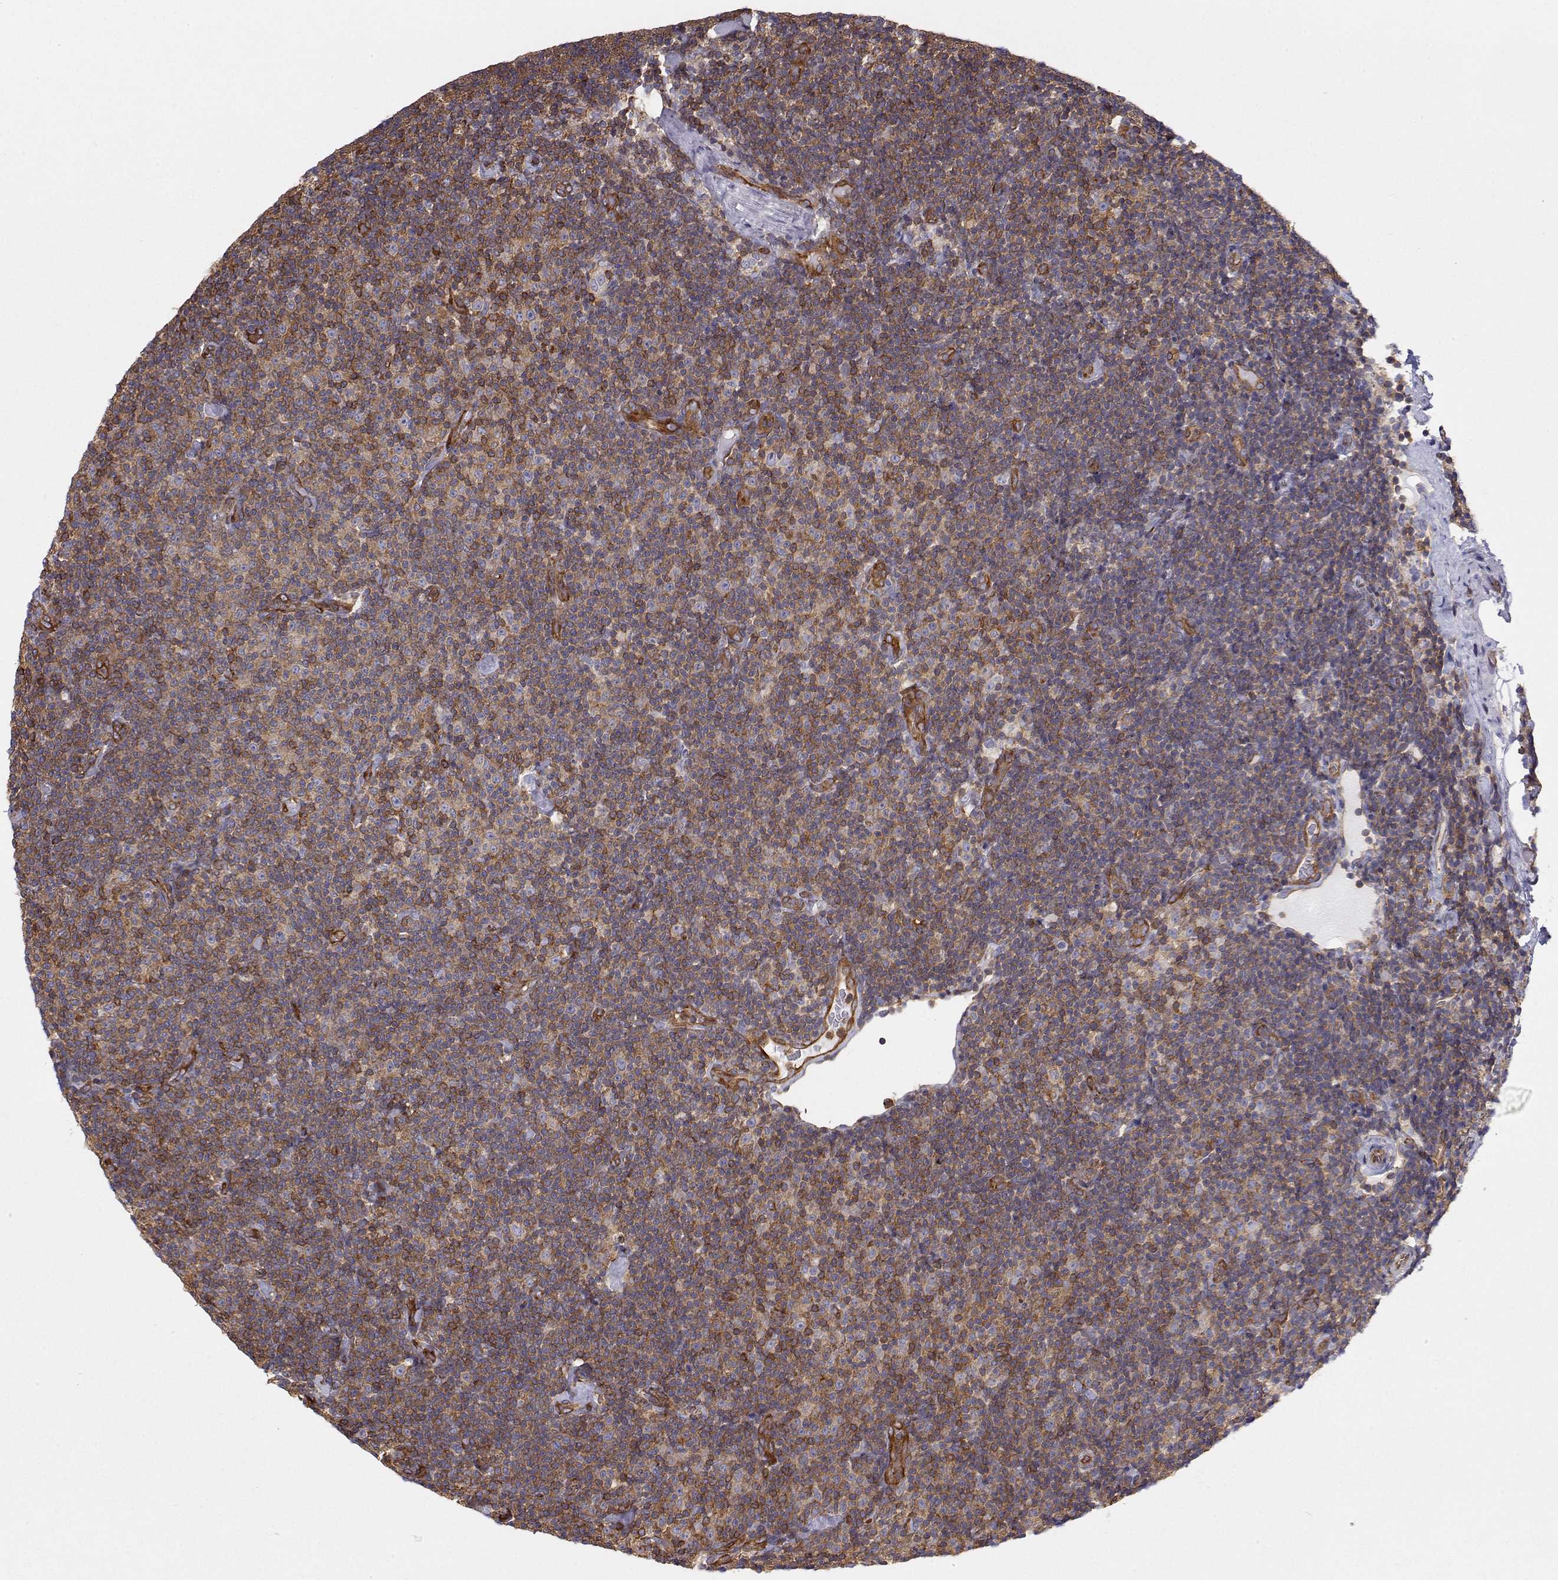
{"staining": {"intensity": "moderate", "quantity": "25%-75%", "location": "cytoplasmic/membranous"}, "tissue": "lymphoma", "cell_type": "Tumor cells", "image_type": "cancer", "snomed": [{"axis": "morphology", "description": "Malignant lymphoma, non-Hodgkin's type, Low grade"}, {"axis": "topography", "description": "Lymph node"}], "caption": "The micrograph displays immunohistochemical staining of malignant lymphoma, non-Hodgkin's type (low-grade). There is moderate cytoplasmic/membranous positivity is appreciated in about 25%-75% of tumor cells. The protein of interest is shown in brown color, while the nuclei are stained blue.", "gene": "MYH9", "patient": {"sex": "male", "age": 81}}